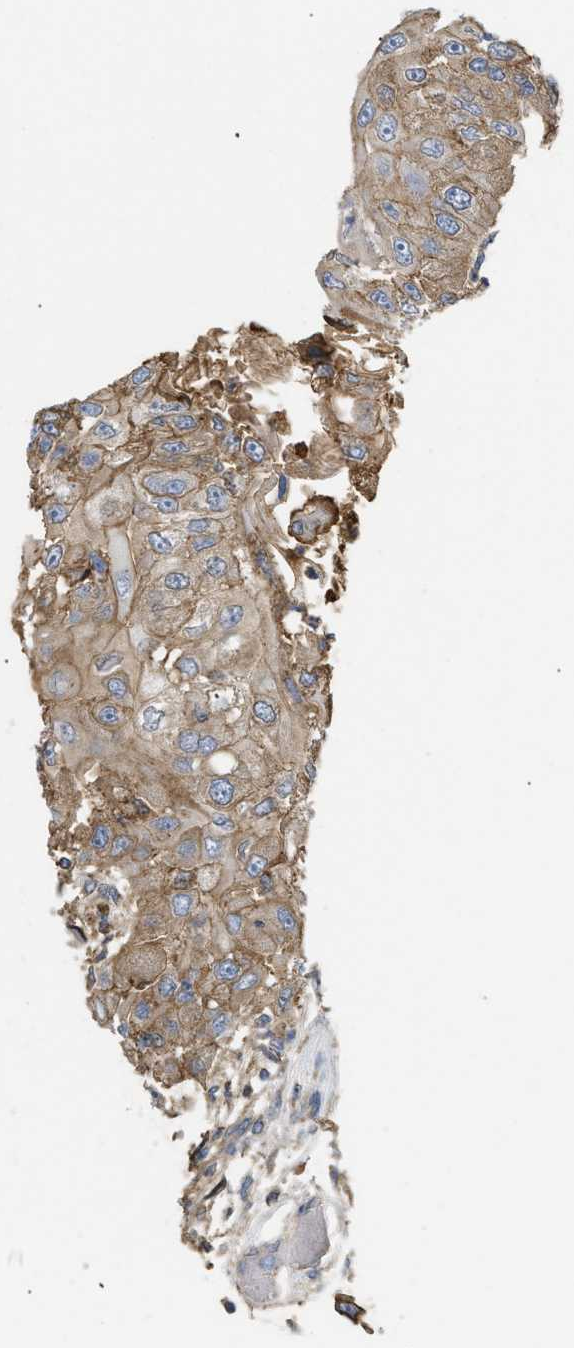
{"staining": {"intensity": "moderate", "quantity": ">75%", "location": "cytoplasmic/membranous"}, "tissue": "head and neck cancer", "cell_type": "Tumor cells", "image_type": "cancer", "snomed": [{"axis": "morphology", "description": "Normal tissue, NOS"}, {"axis": "morphology", "description": "Squamous cell carcinoma, NOS"}, {"axis": "topography", "description": "Skeletal muscle"}, {"axis": "topography", "description": "Head-Neck"}], "caption": "Protein staining demonstrates moderate cytoplasmic/membranous positivity in about >75% of tumor cells in squamous cell carcinoma (head and neck). The staining was performed using DAB, with brown indicating positive protein expression. Nuclei are stained blue with hematoxylin.", "gene": "ANXA4", "patient": {"sex": "male", "age": 51}}